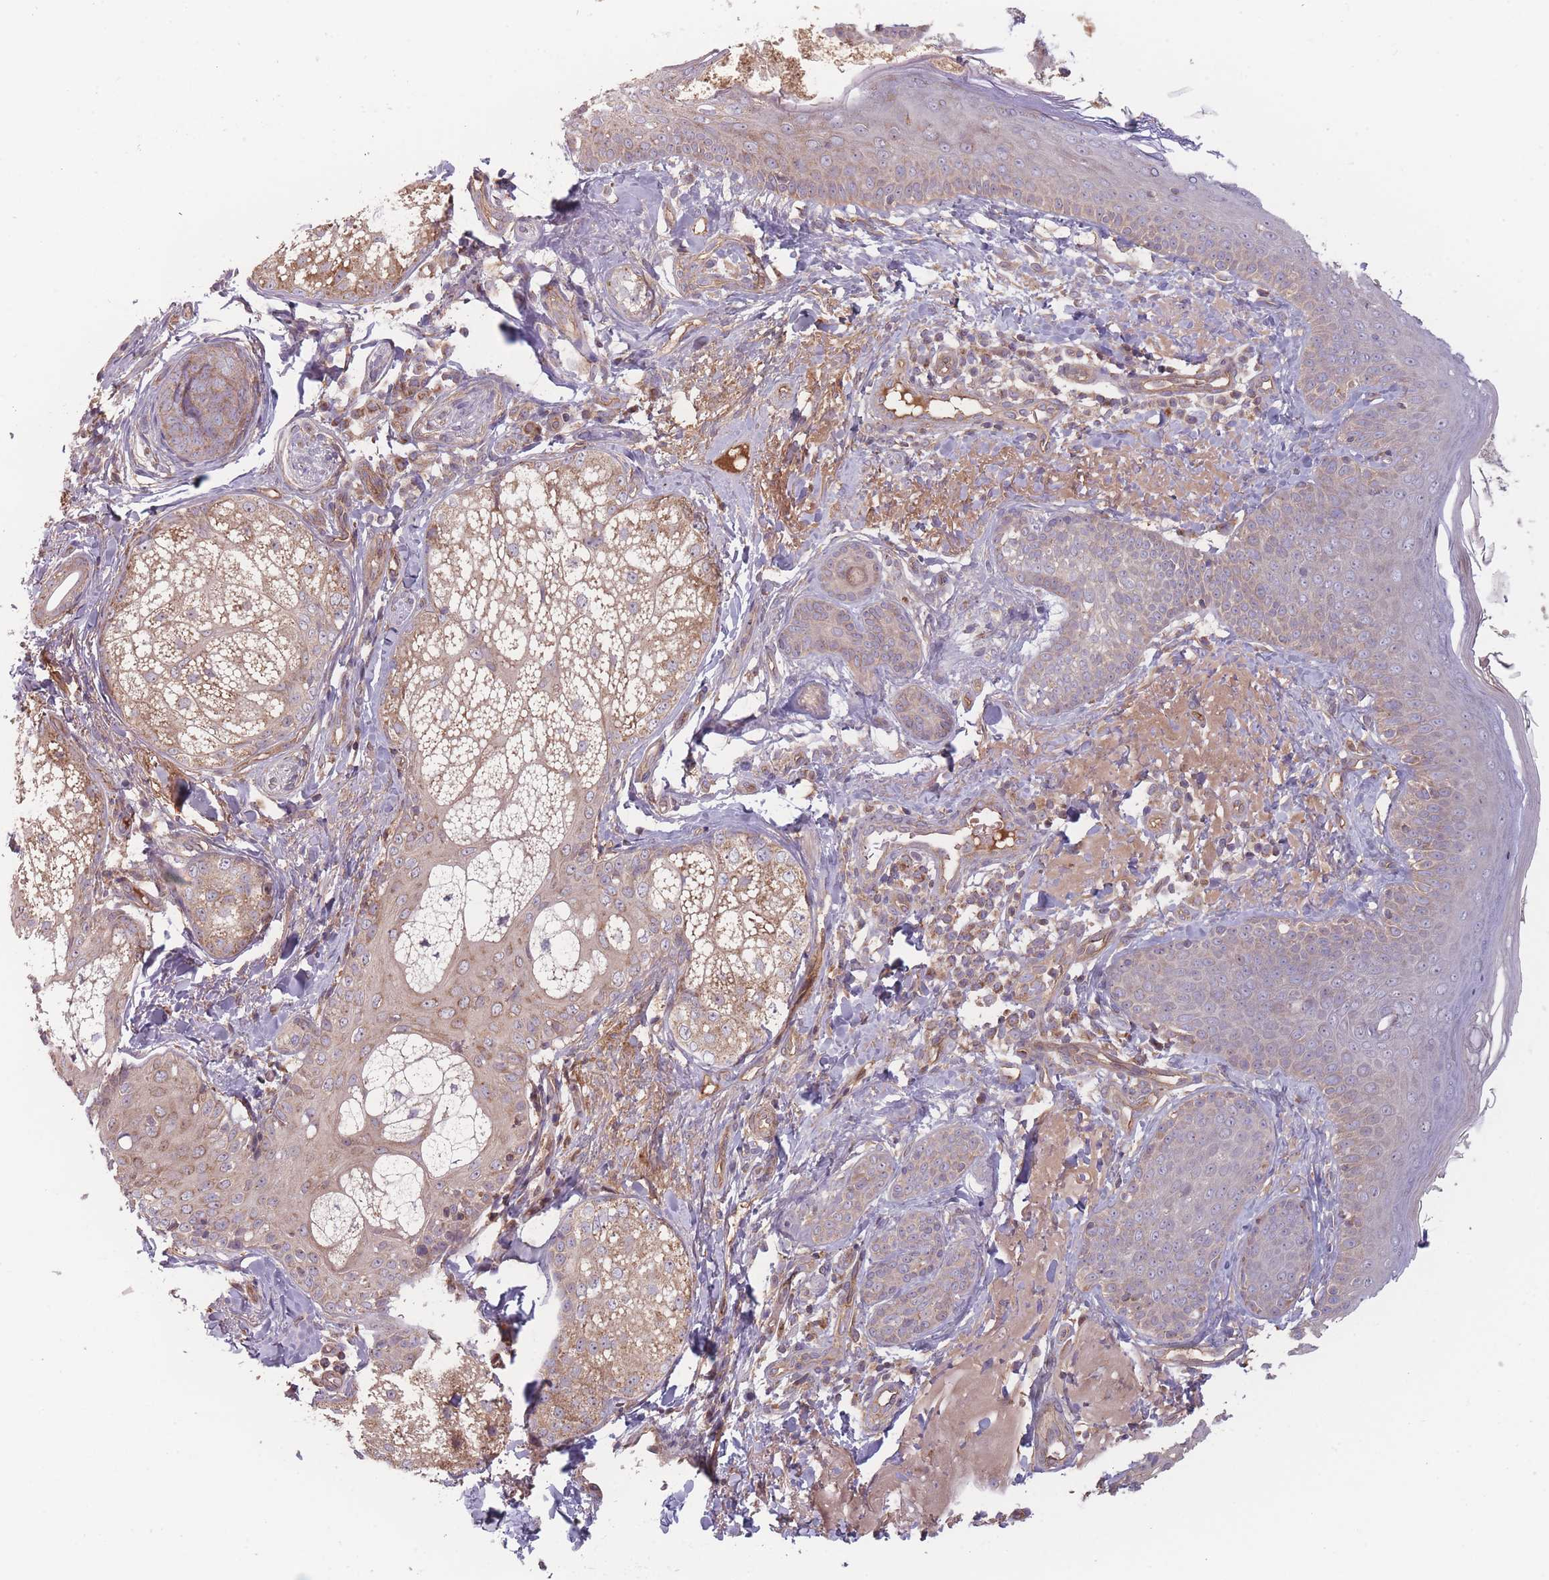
{"staining": {"intensity": "weak", "quantity": ">75%", "location": "cytoplasmic/membranous"}, "tissue": "skin", "cell_type": "Fibroblasts", "image_type": "normal", "snomed": [{"axis": "morphology", "description": "Normal tissue, NOS"}, {"axis": "topography", "description": "Skin"}], "caption": "Brown immunohistochemical staining in normal skin exhibits weak cytoplasmic/membranous positivity in approximately >75% of fibroblasts.", "gene": "ATP5MGL", "patient": {"sex": "male", "age": 57}}